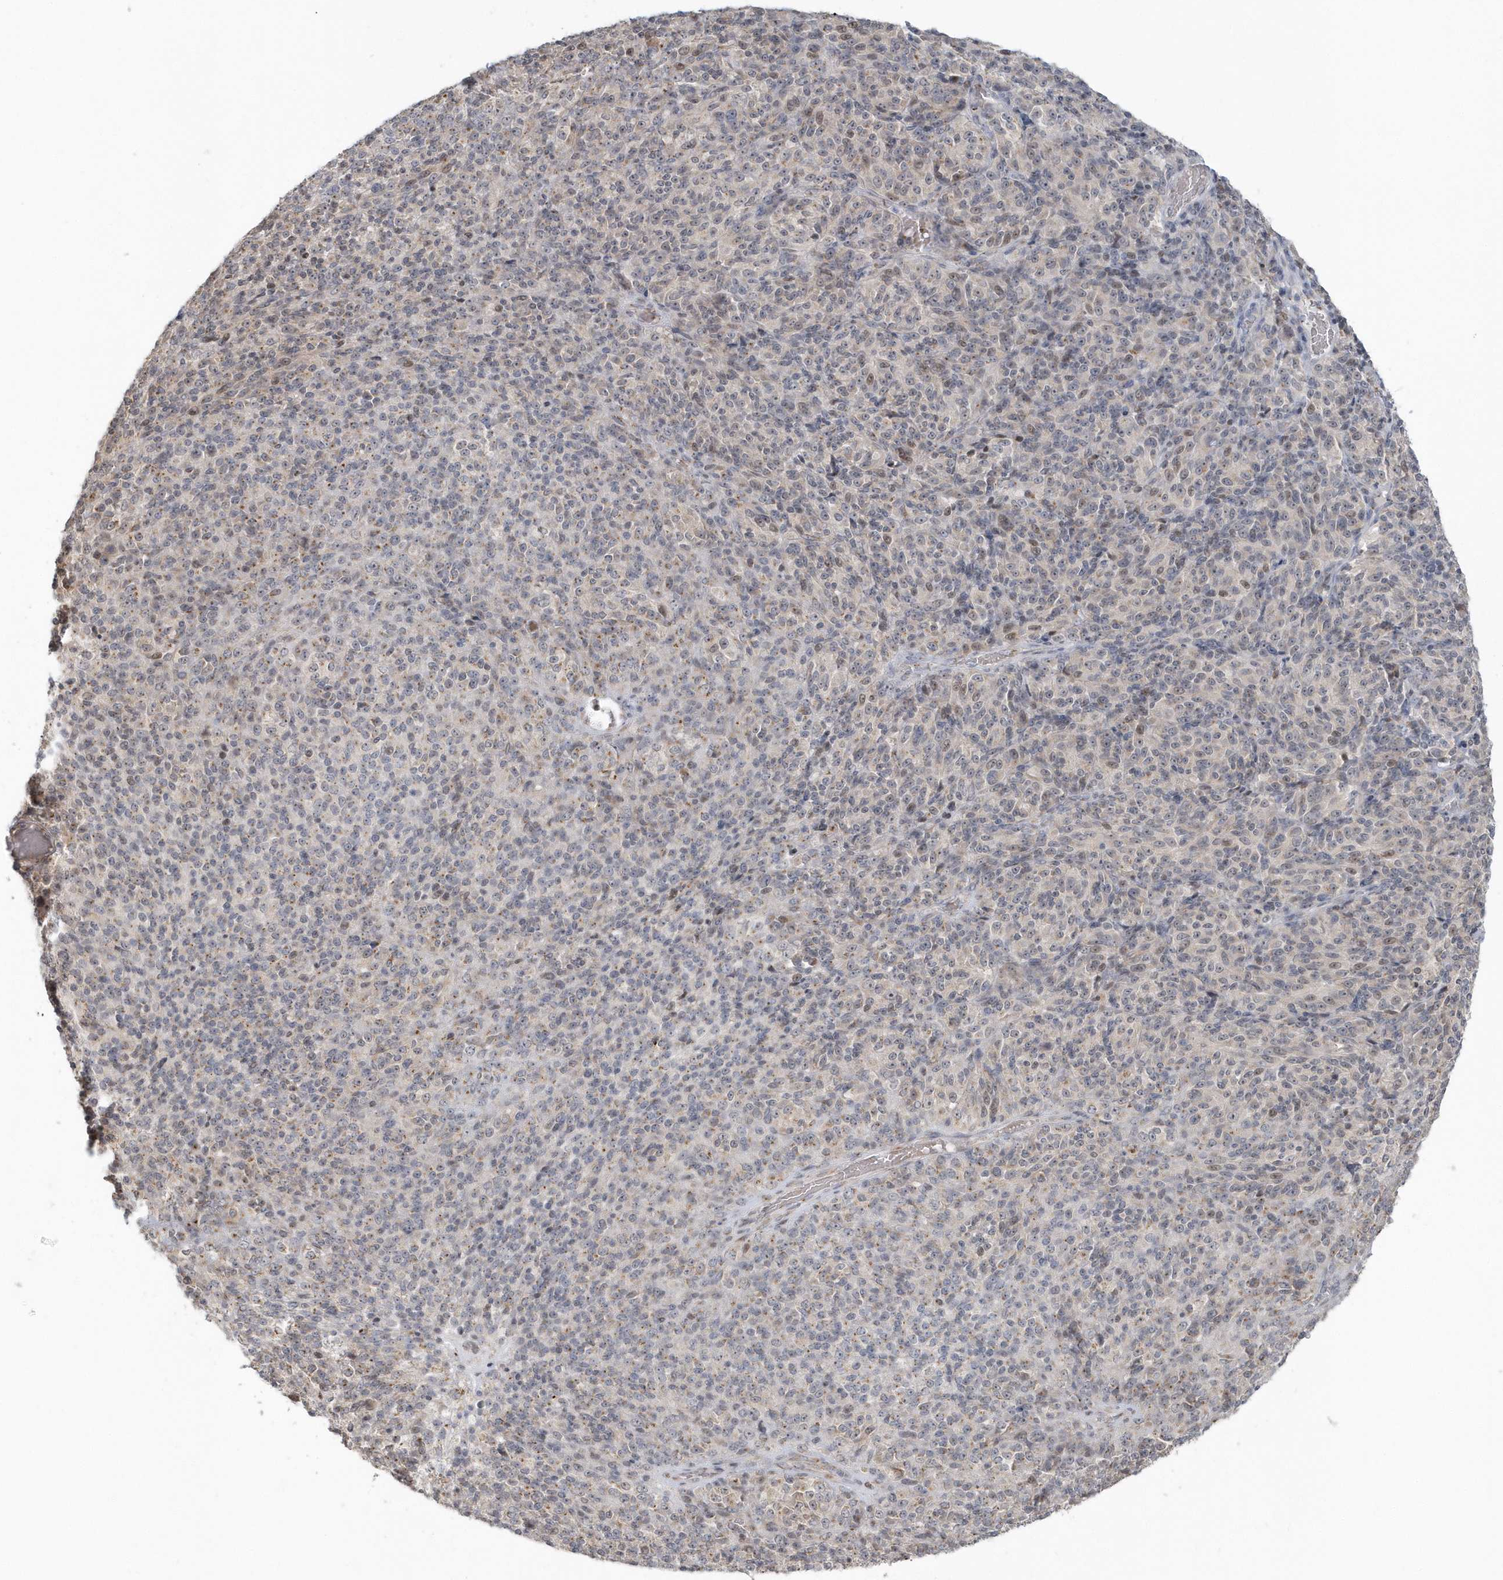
{"staining": {"intensity": "negative", "quantity": "none", "location": "none"}, "tissue": "melanoma", "cell_type": "Tumor cells", "image_type": "cancer", "snomed": [{"axis": "morphology", "description": "Malignant melanoma, Metastatic site"}, {"axis": "topography", "description": "Brain"}], "caption": "DAB immunohistochemical staining of human melanoma demonstrates no significant expression in tumor cells. Nuclei are stained in blue.", "gene": "DHFR", "patient": {"sex": "female", "age": 56}}